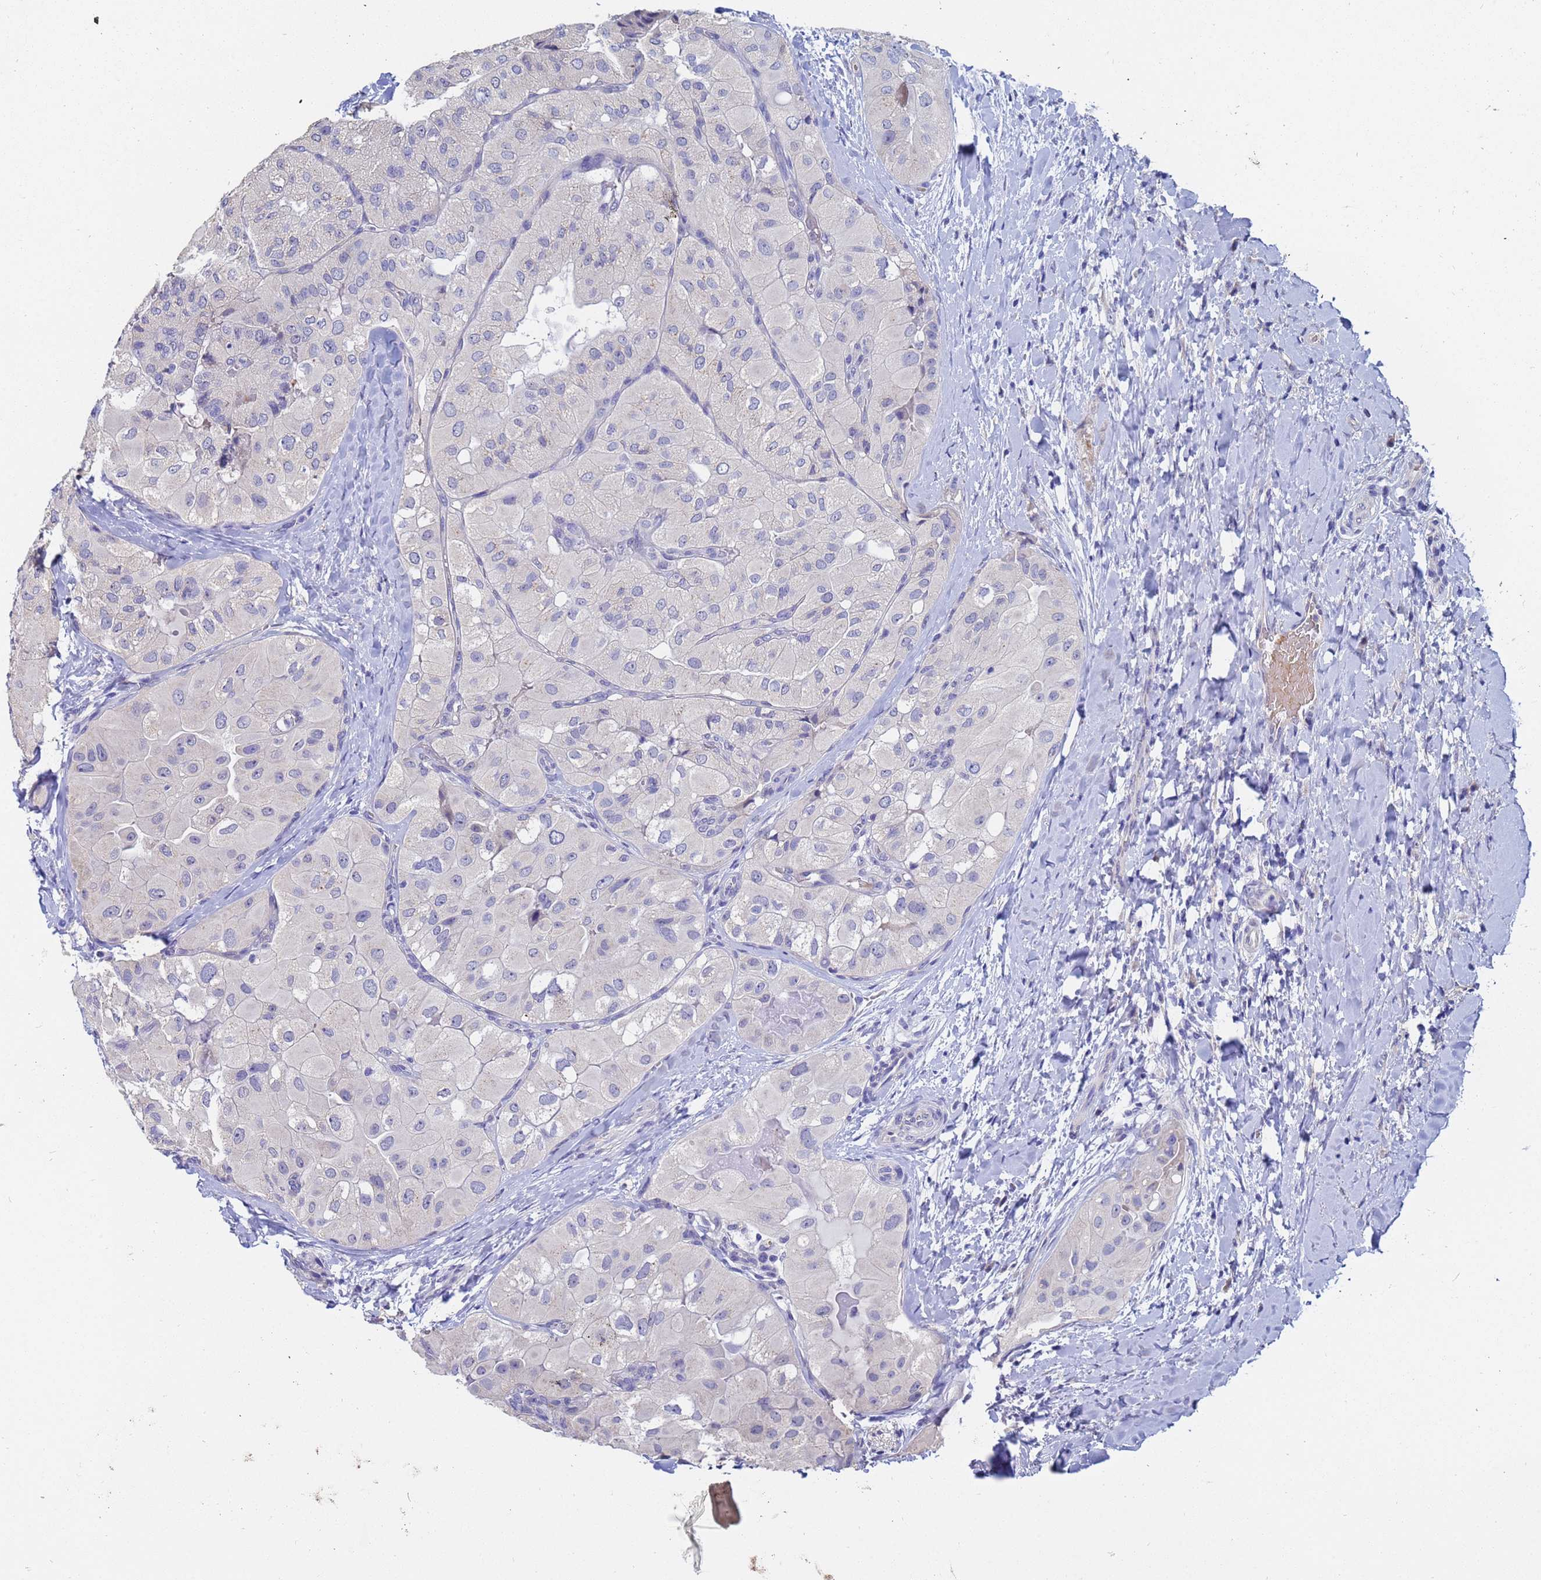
{"staining": {"intensity": "negative", "quantity": "none", "location": "none"}, "tissue": "thyroid cancer", "cell_type": "Tumor cells", "image_type": "cancer", "snomed": [{"axis": "morphology", "description": "Normal tissue, NOS"}, {"axis": "morphology", "description": "Papillary adenocarcinoma, NOS"}, {"axis": "topography", "description": "Thyroid gland"}], "caption": "Protein analysis of thyroid papillary adenocarcinoma reveals no significant positivity in tumor cells.", "gene": "IHO1", "patient": {"sex": "female", "age": 59}}